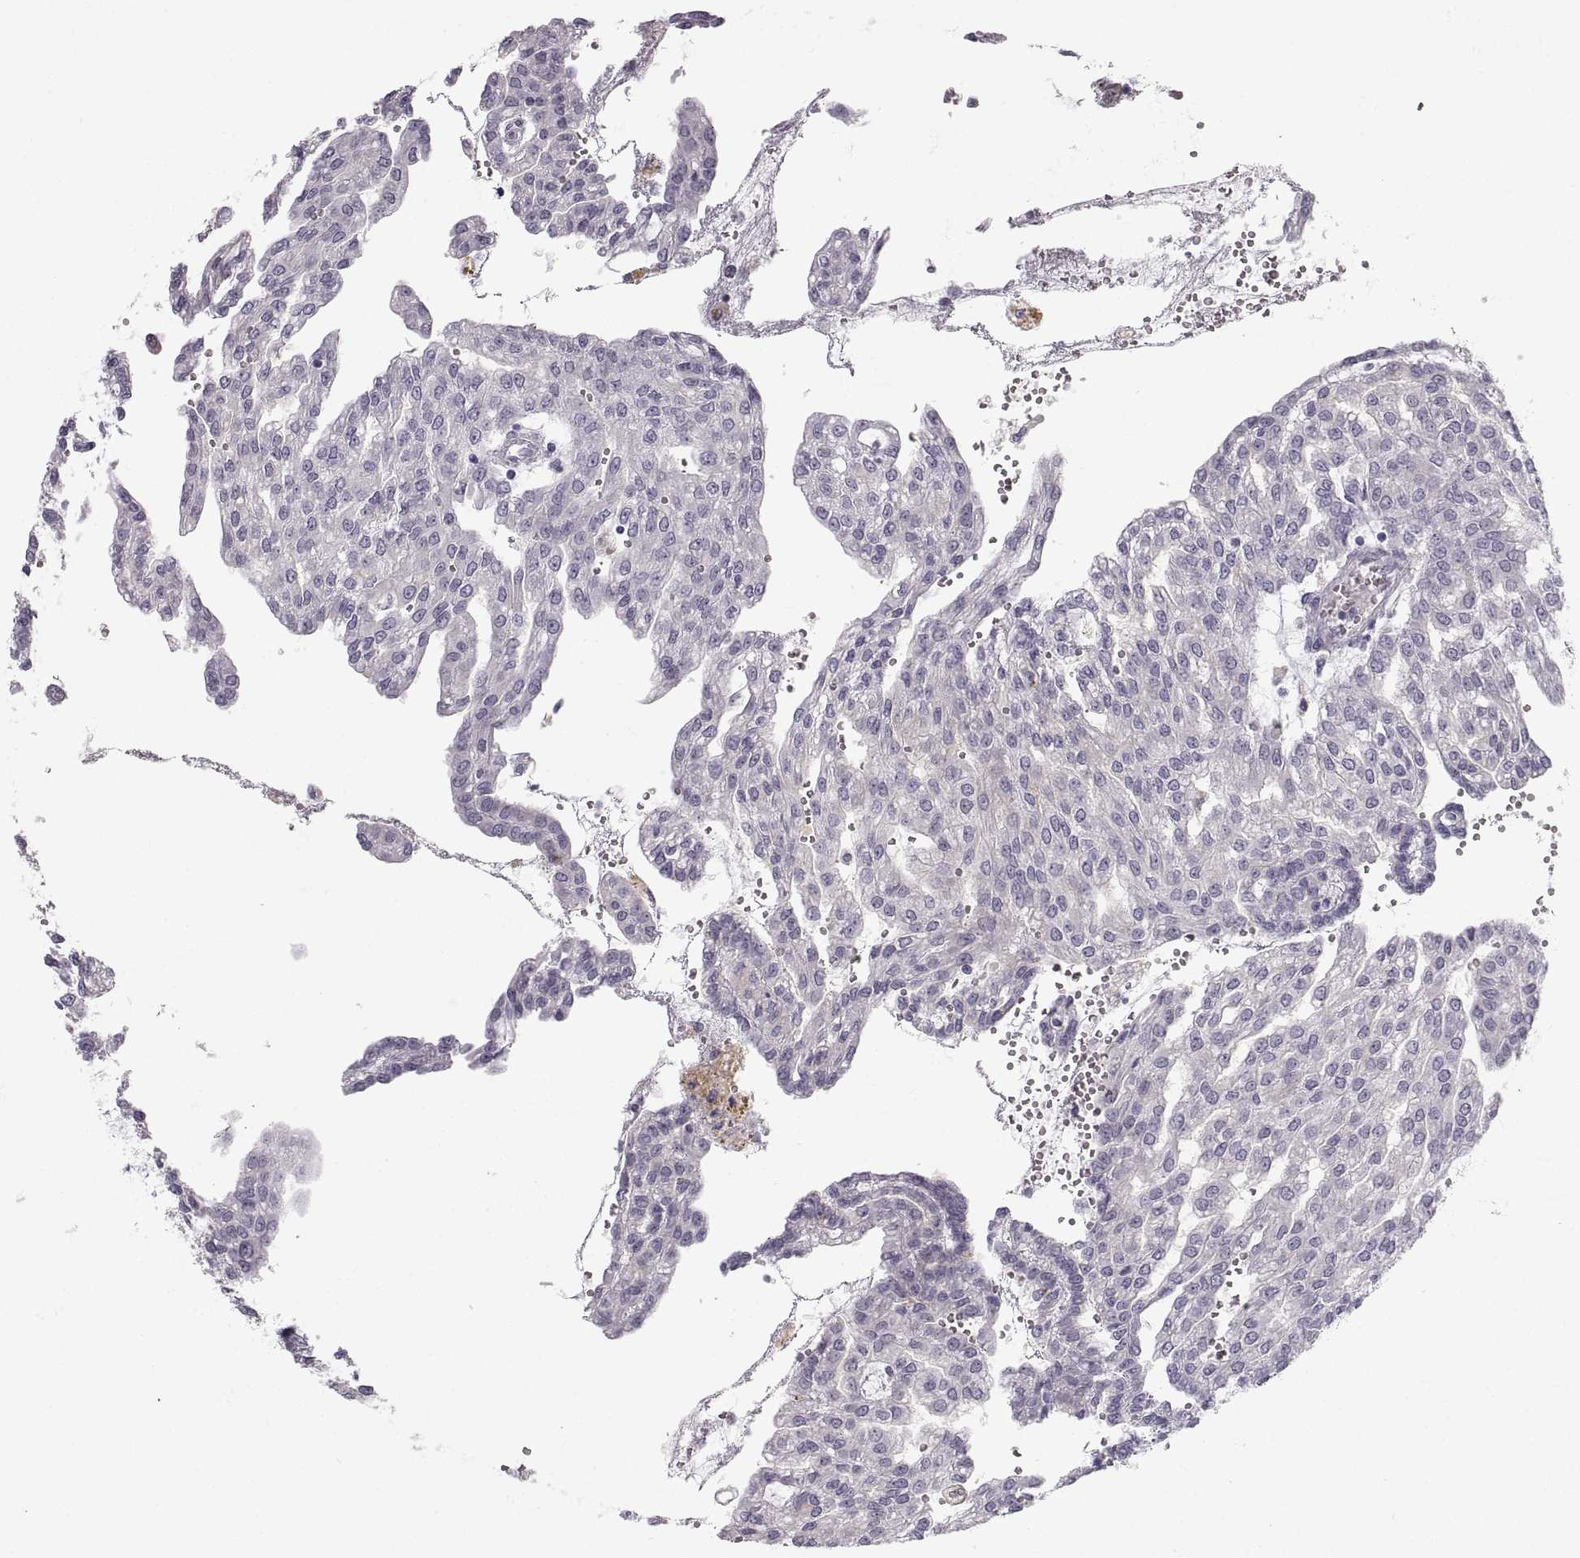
{"staining": {"intensity": "negative", "quantity": "none", "location": "none"}, "tissue": "renal cancer", "cell_type": "Tumor cells", "image_type": "cancer", "snomed": [{"axis": "morphology", "description": "Adenocarcinoma, NOS"}, {"axis": "topography", "description": "Kidney"}], "caption": "This photomicrograph is of renal adenocarcinoma stained with immunohistochemistry (IHC) to label a protein in brown with the nuclei are counter-stained blue. There is no staining in tumor cells.", "gene": "ZNF185", "patient": {"sex": "male", "age": 63}}